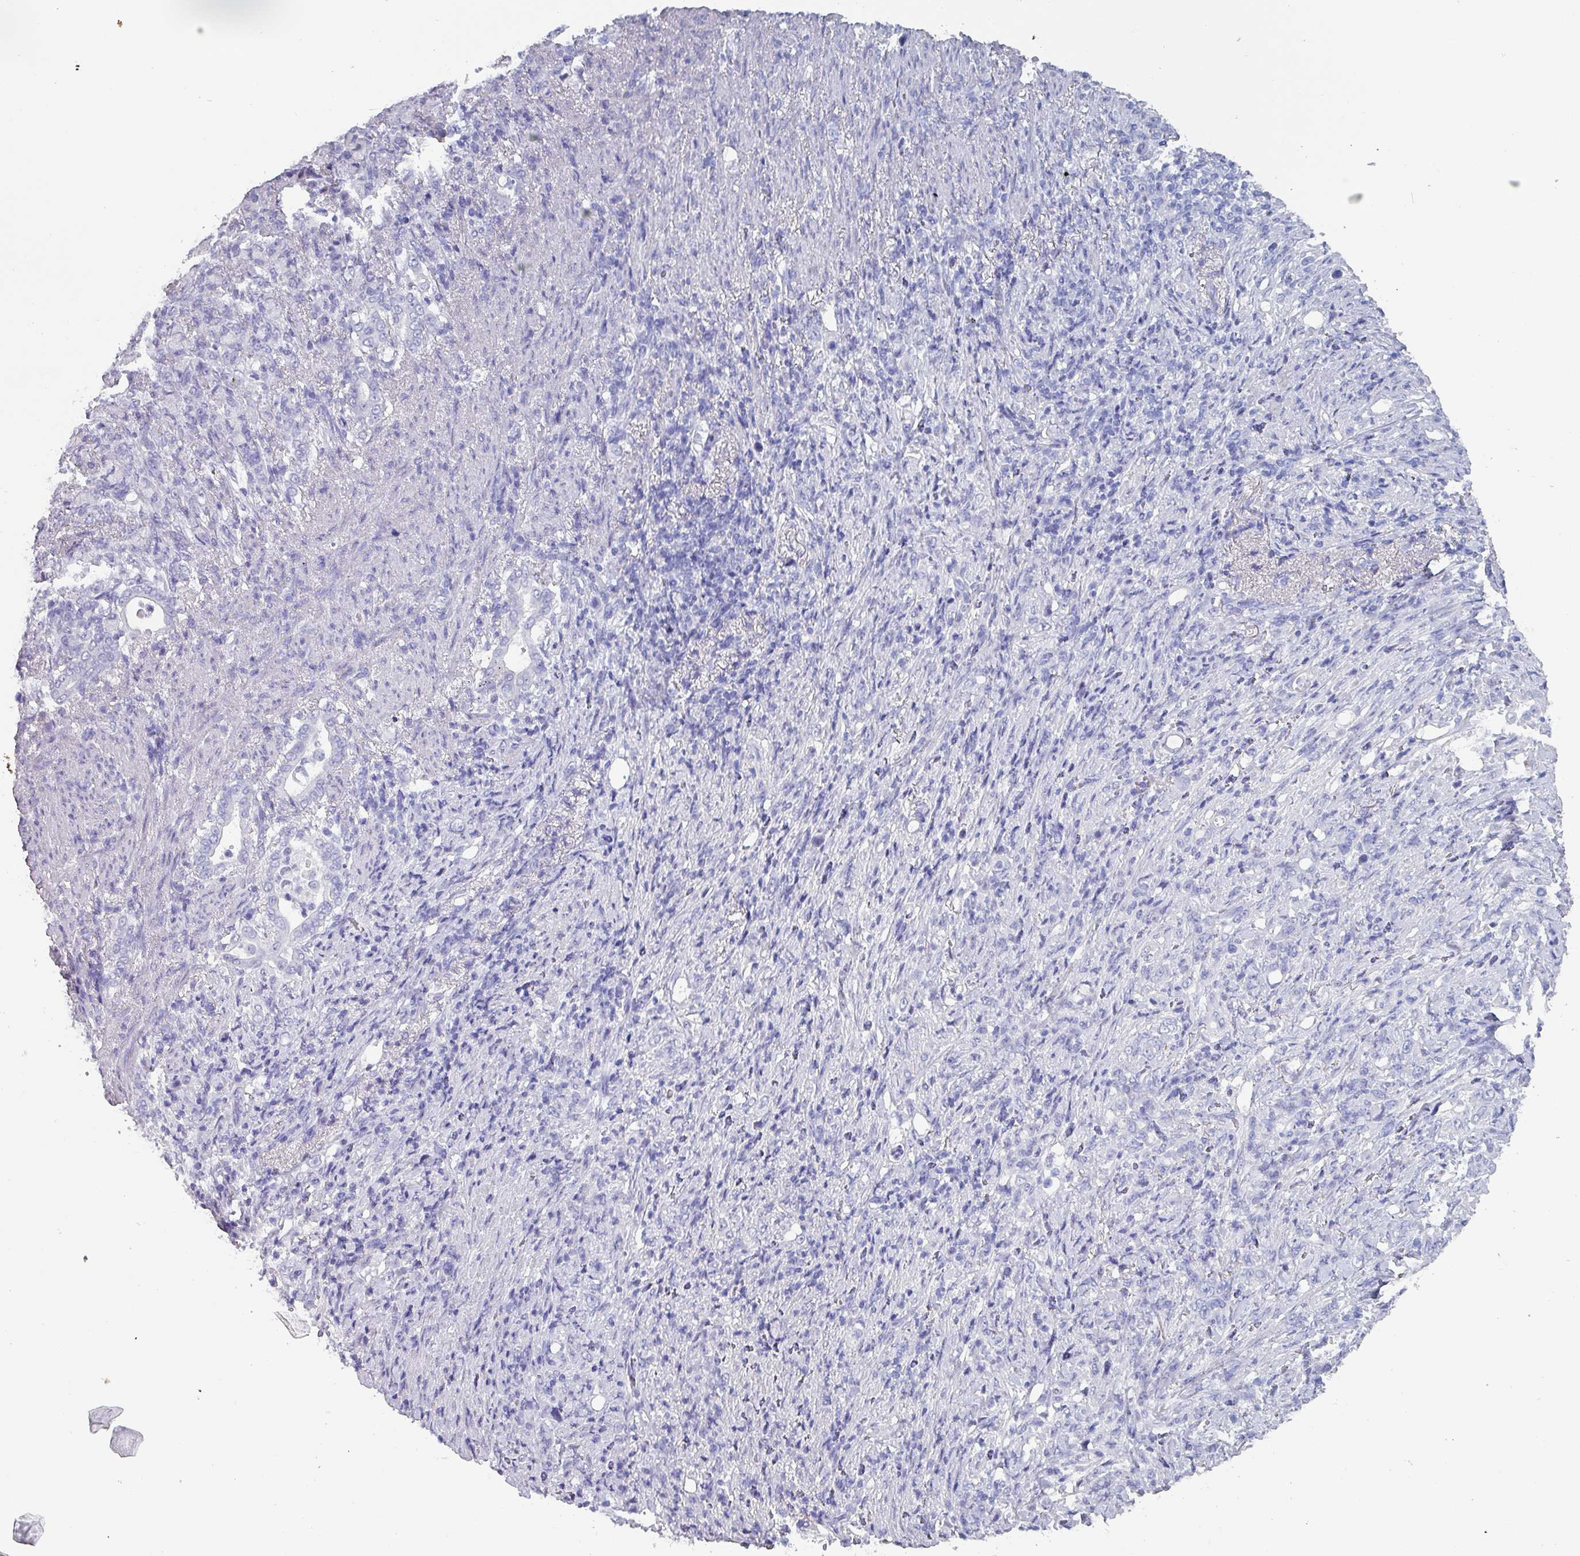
{"staining": {"intensity": "negative", "quantity": "none", "location": "none"}, "tissue": "stomach cancer", "cell_type": "Tumor cells", "image_type": "cancer", "snomed": [{"axis": "morphology", "description": "Normal tissue, NOS"}, {"axis": "morphology", "description": "Adenocarcinoma, NOS"}, {"axis": "topography", "description": "Stomach"}], "caption": "A photomicrograph of human stomach adenocarcinoma is negative for staining in tumor cells. (DAB (3,3'-diaminobenzidine) IHC visualized using brightfield microscopy, high magnification).", "gene": "INS-IGF2", "patient": {"sex": "female", "age": 79}}